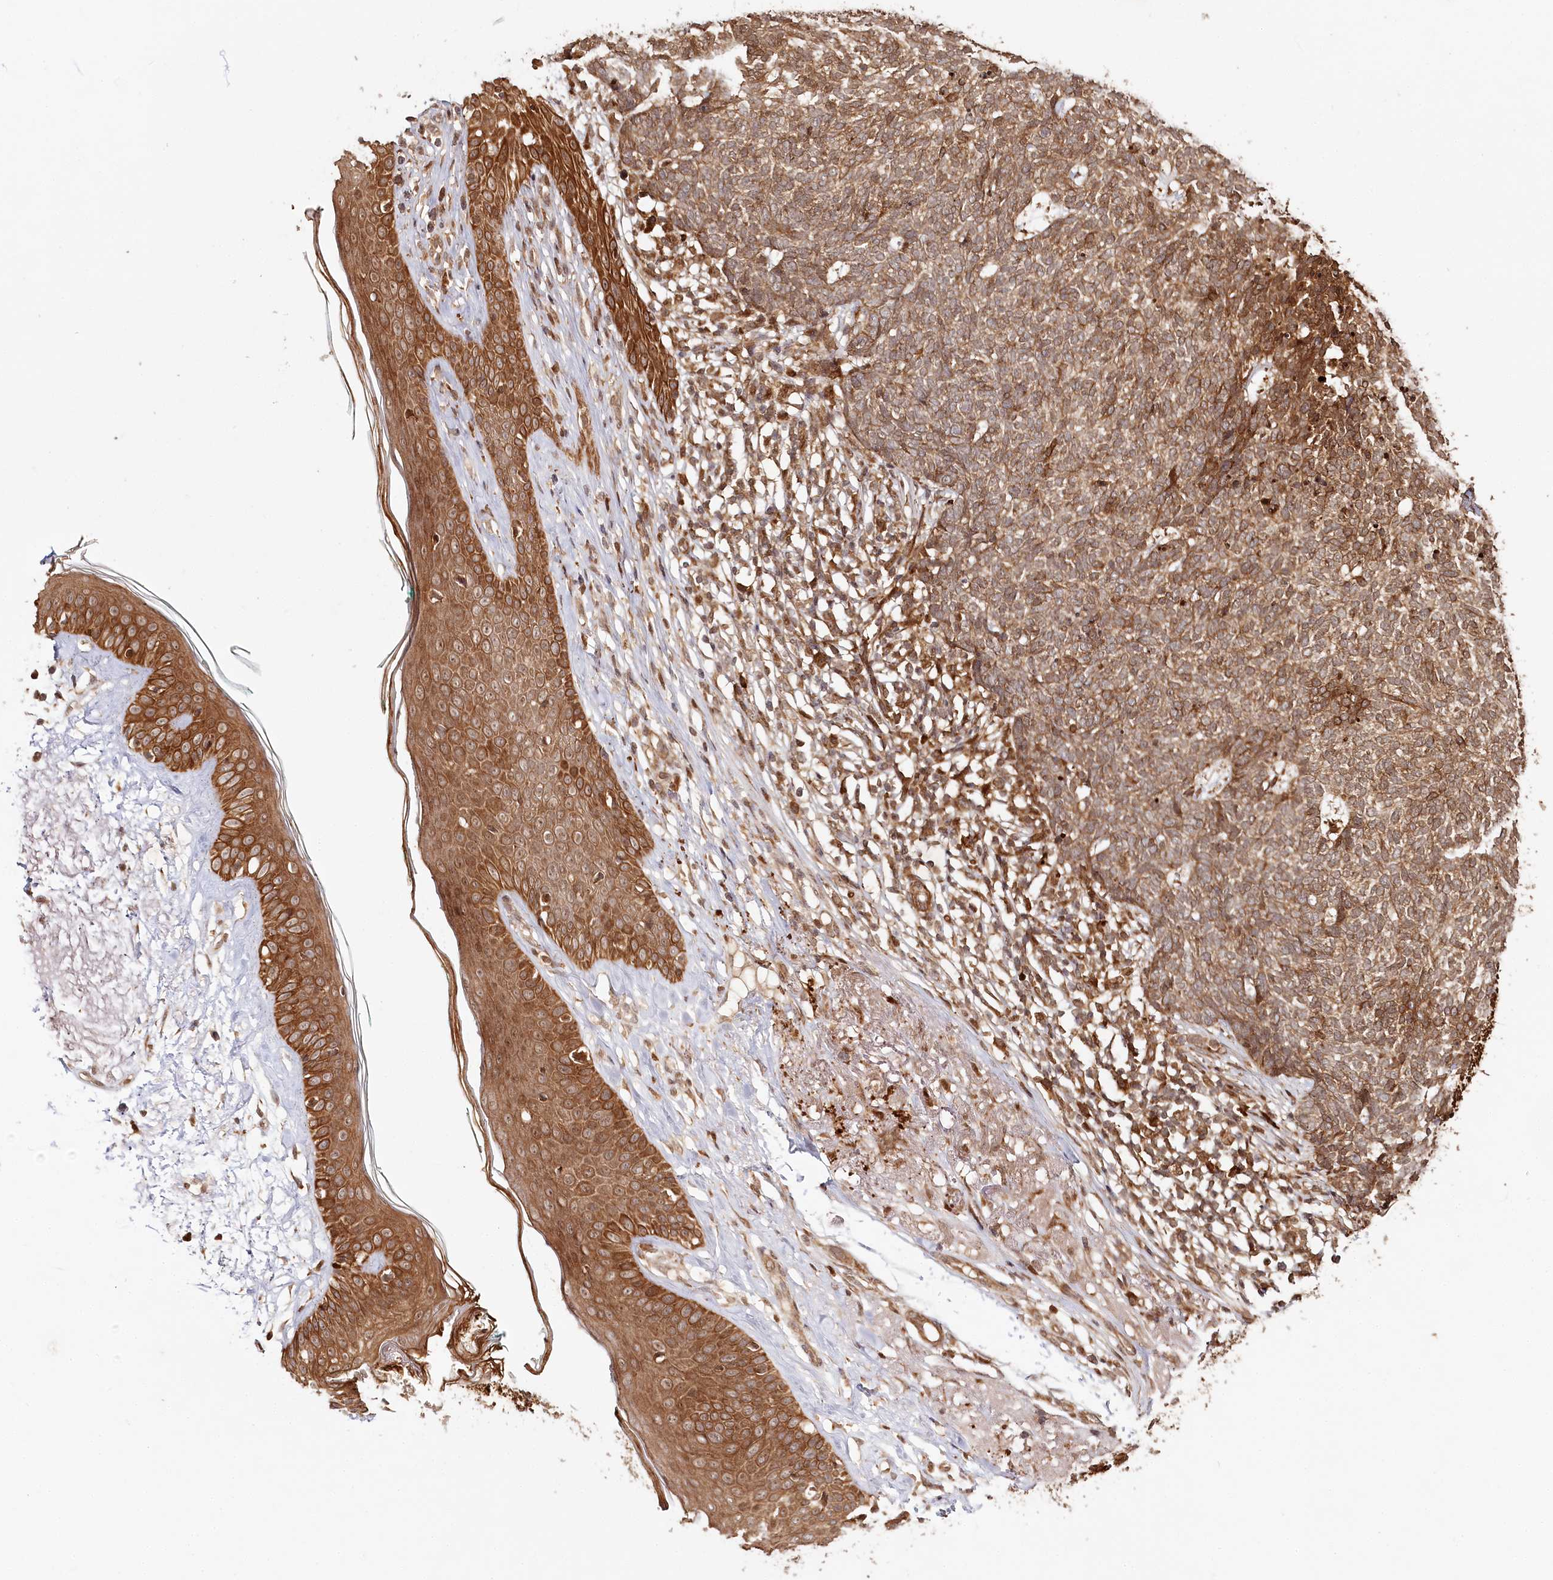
{"staining": {"intensity": "moderate", "quantity": ">75%", "location": "cytoplasmic/membranous"}, "tissue": "skin cancer", "cell_type": "Tumor cells", "image_type": "cancer", "snomed": [{"axis": "morphology", "description": "Basal cell carcinoma"}, {"axis": "topography", "description": "Skin"}], "caption": "Skin cancer stained with DAB (3,3'-diaminobenzidine) immunohistochemistry exhibits medium levels of moderate cytoplasmic/membranous expression in about >75% of tumor cells.", "gene": "ULK2", "patient": {"sex": "female", "age": 84}}